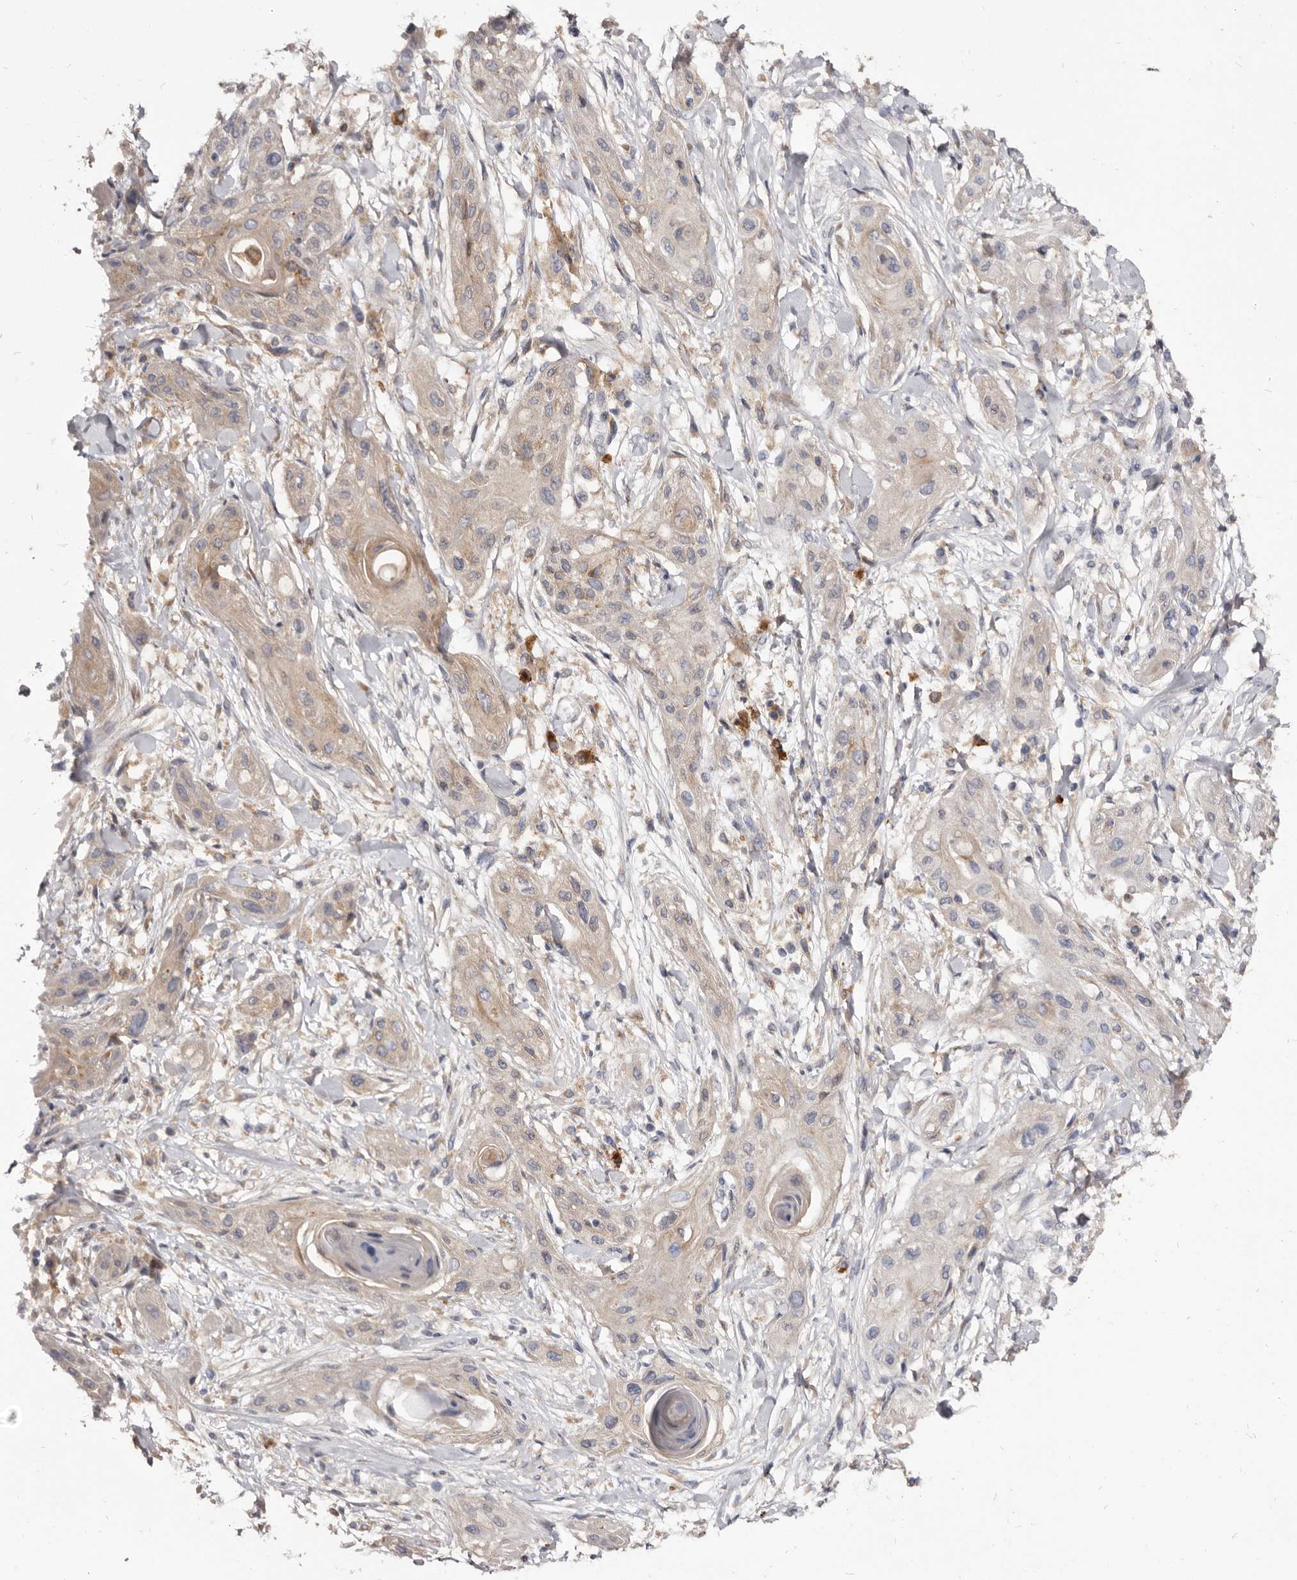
{"staining": {"intensity": "weak", "quantity": ">75%", "location": "cytoplasmic/membranous"}, "tissue": "lung cancer", "cell_type": "Tumor cells", "image_type": "cancer", "snomed": [{"axis": "morphology", "description": "Squamous cell carcinoma, NOS"}, {"axis": "topography", "description": "Lung"}], "caption": "DAB immunohistochemical staining of lung cancer displays weak cytoplasmic/membranous protein expression in about >75% of tumor cells.", "gene": "TPD52", "patient": {"sex": "female", "age": 47}}